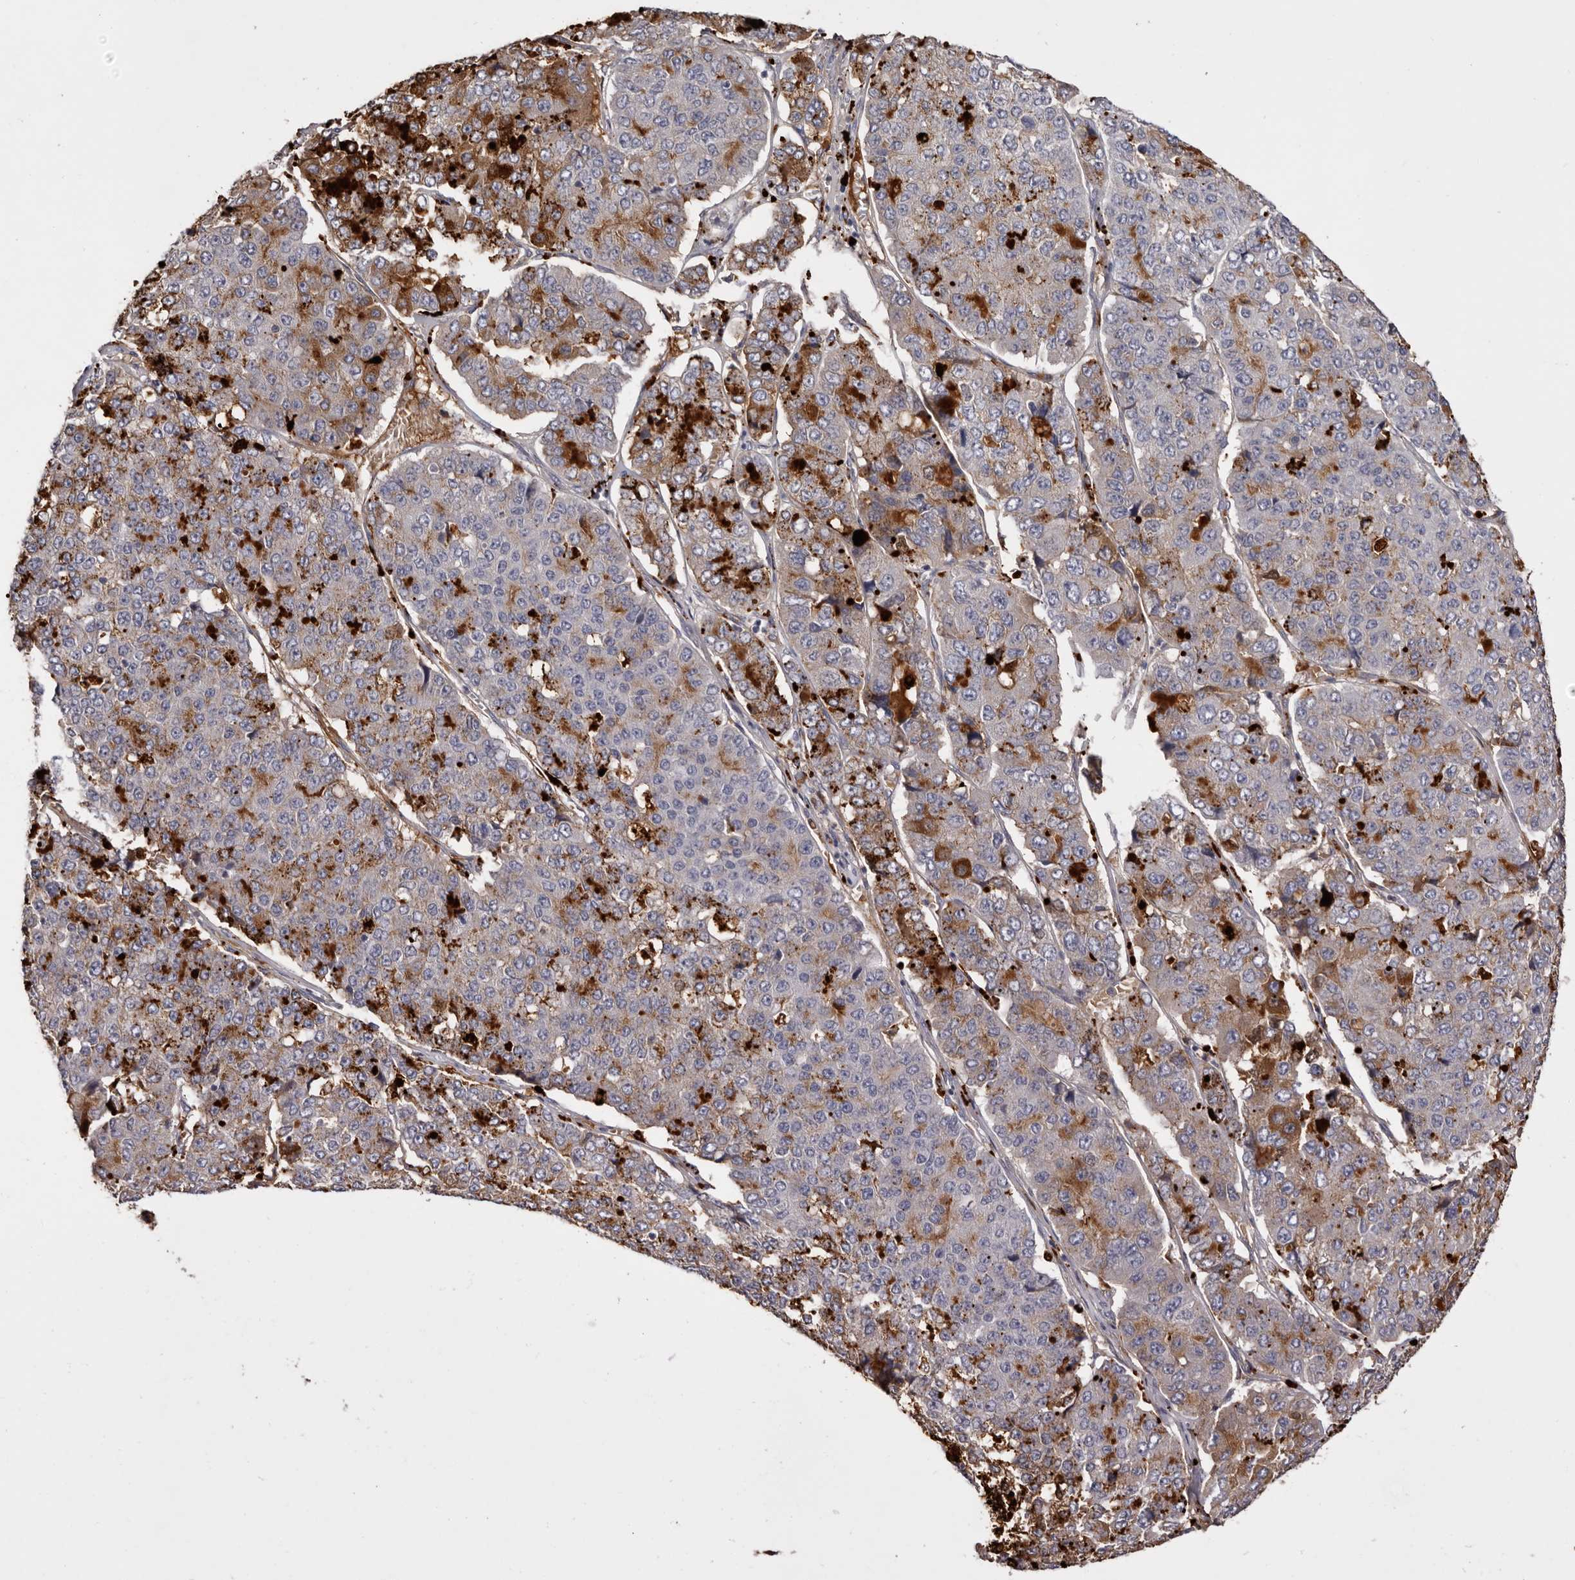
{"staining": {"intensity": "strong", "quantity": "<25%", "location": "cytoplasmic/membranous"}, "tissue": "pancreatic cancer", "cell_type": "Tumor cells", "image_type": "cancer", "snomed": [{"axis": "morphology", "description": "Adenocarcinoma, NOS"}, {"axis": "topography", "description": "Pancreas"}], "caption": "Immunohistochemical staining of human pancreatic cancer (adenocarcinoma) reveals strong cytoplasmic/membranous protein staining in approximately <25% of tumor cells.", "gene": "KLHL38", "patient": {"sex": "male", "age": 50}}